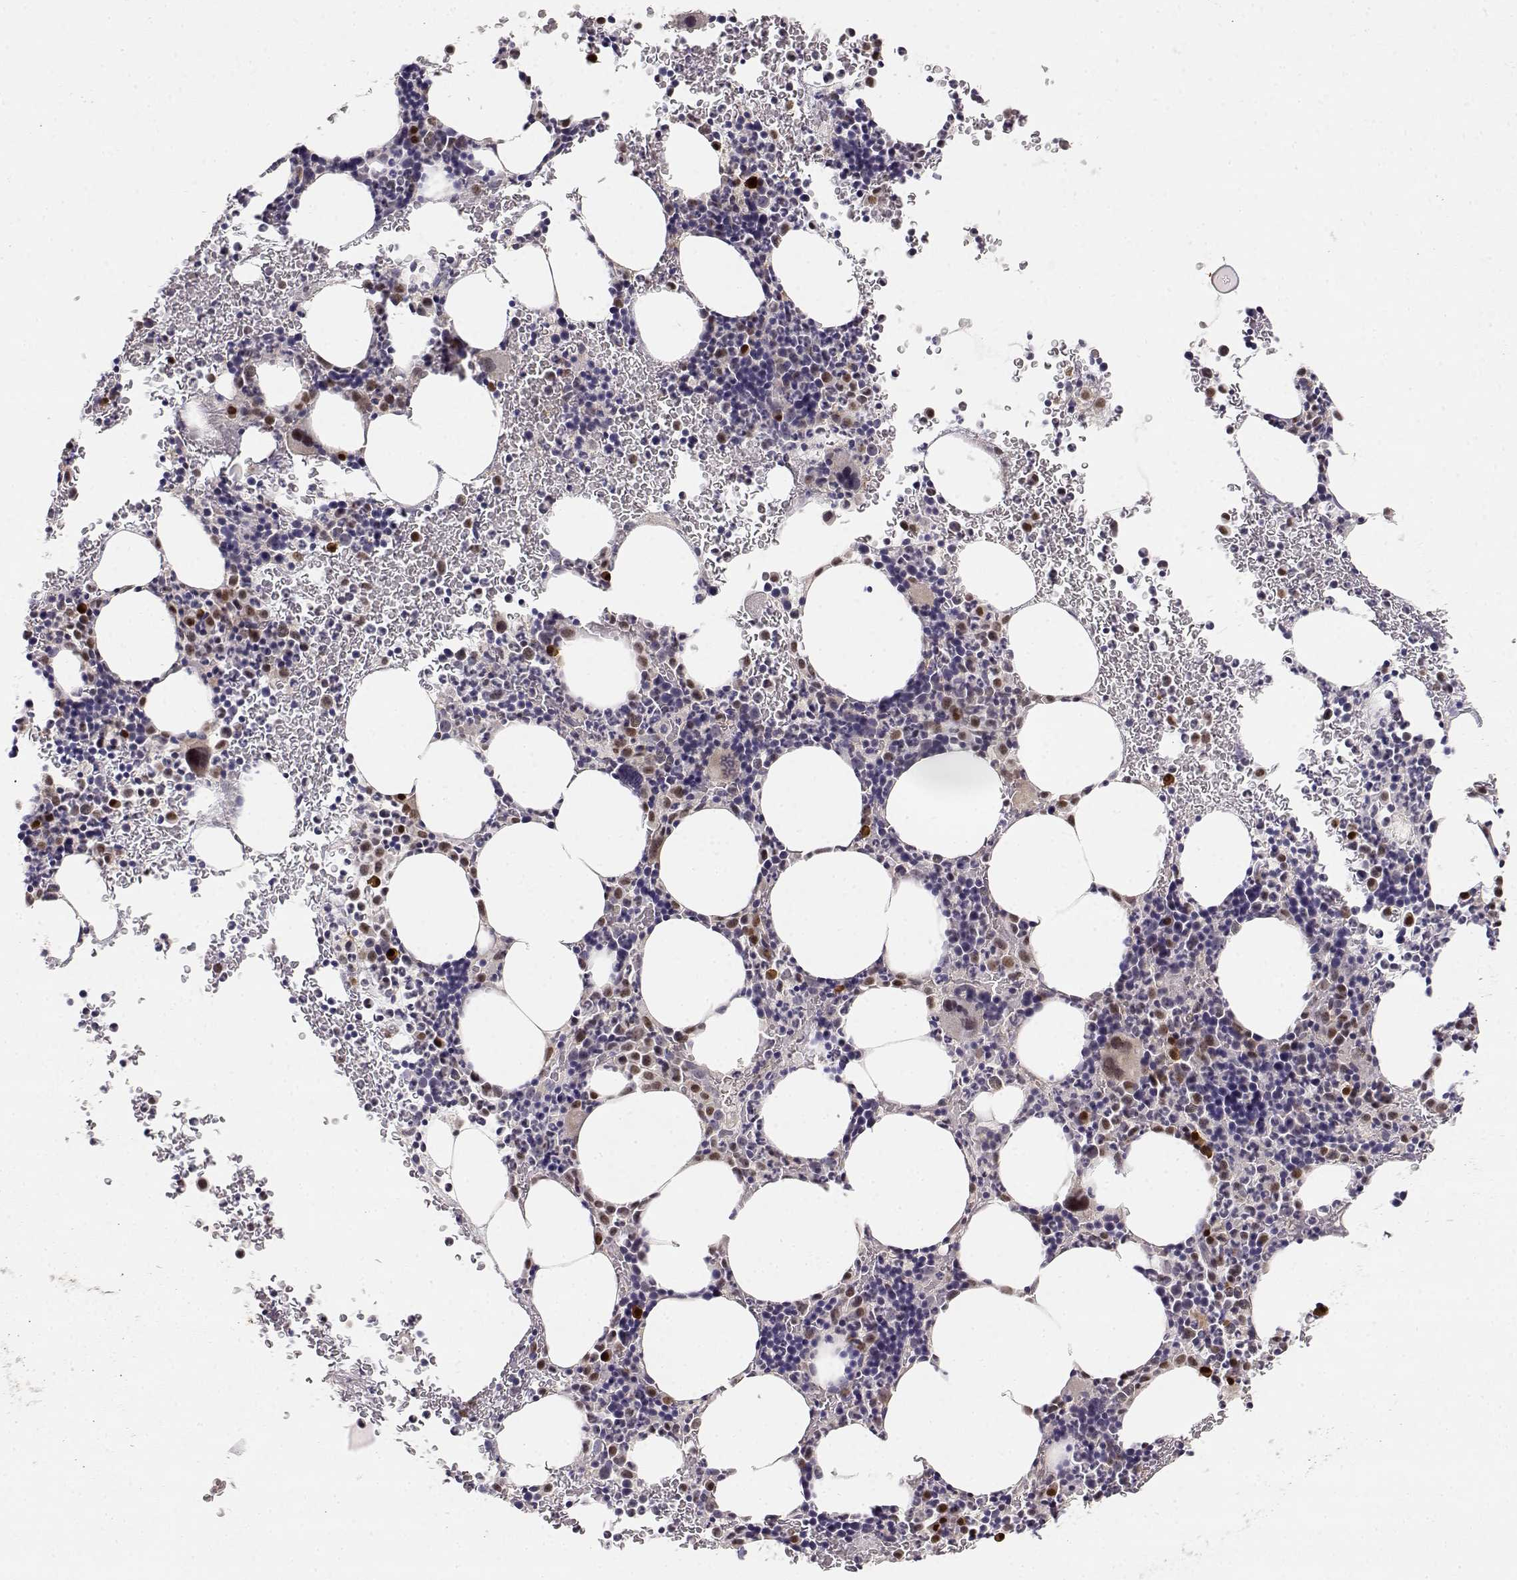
{"staining": {"intensity": "strong", "quantity": "<25%", "location": "cytoplasmic/membranous,nuclear"}, "tissue": "bone marrow", "cell_type": "Hematopoietic cells", "image_type": "normal", "snomed": [{"axis": "morphology", "description": "Normal tissue, NOS"}, {"axis": "topography", "description": "Bone marrow"}], "caption": "Immunohistochemical staining of unremarkable bone marrow demonstrates medium levels of strong cytoplasmic/membranous,nuclear staining in about <25% of hematopoietic cells. Using DAB (3,3'-diaminobenzidine) (brown) and hematoxylin (blue) stains, captured at high magnification using brightfield microscopy.", "gene": "EAF2", "patient": {"sex": "male", "age": 72}}